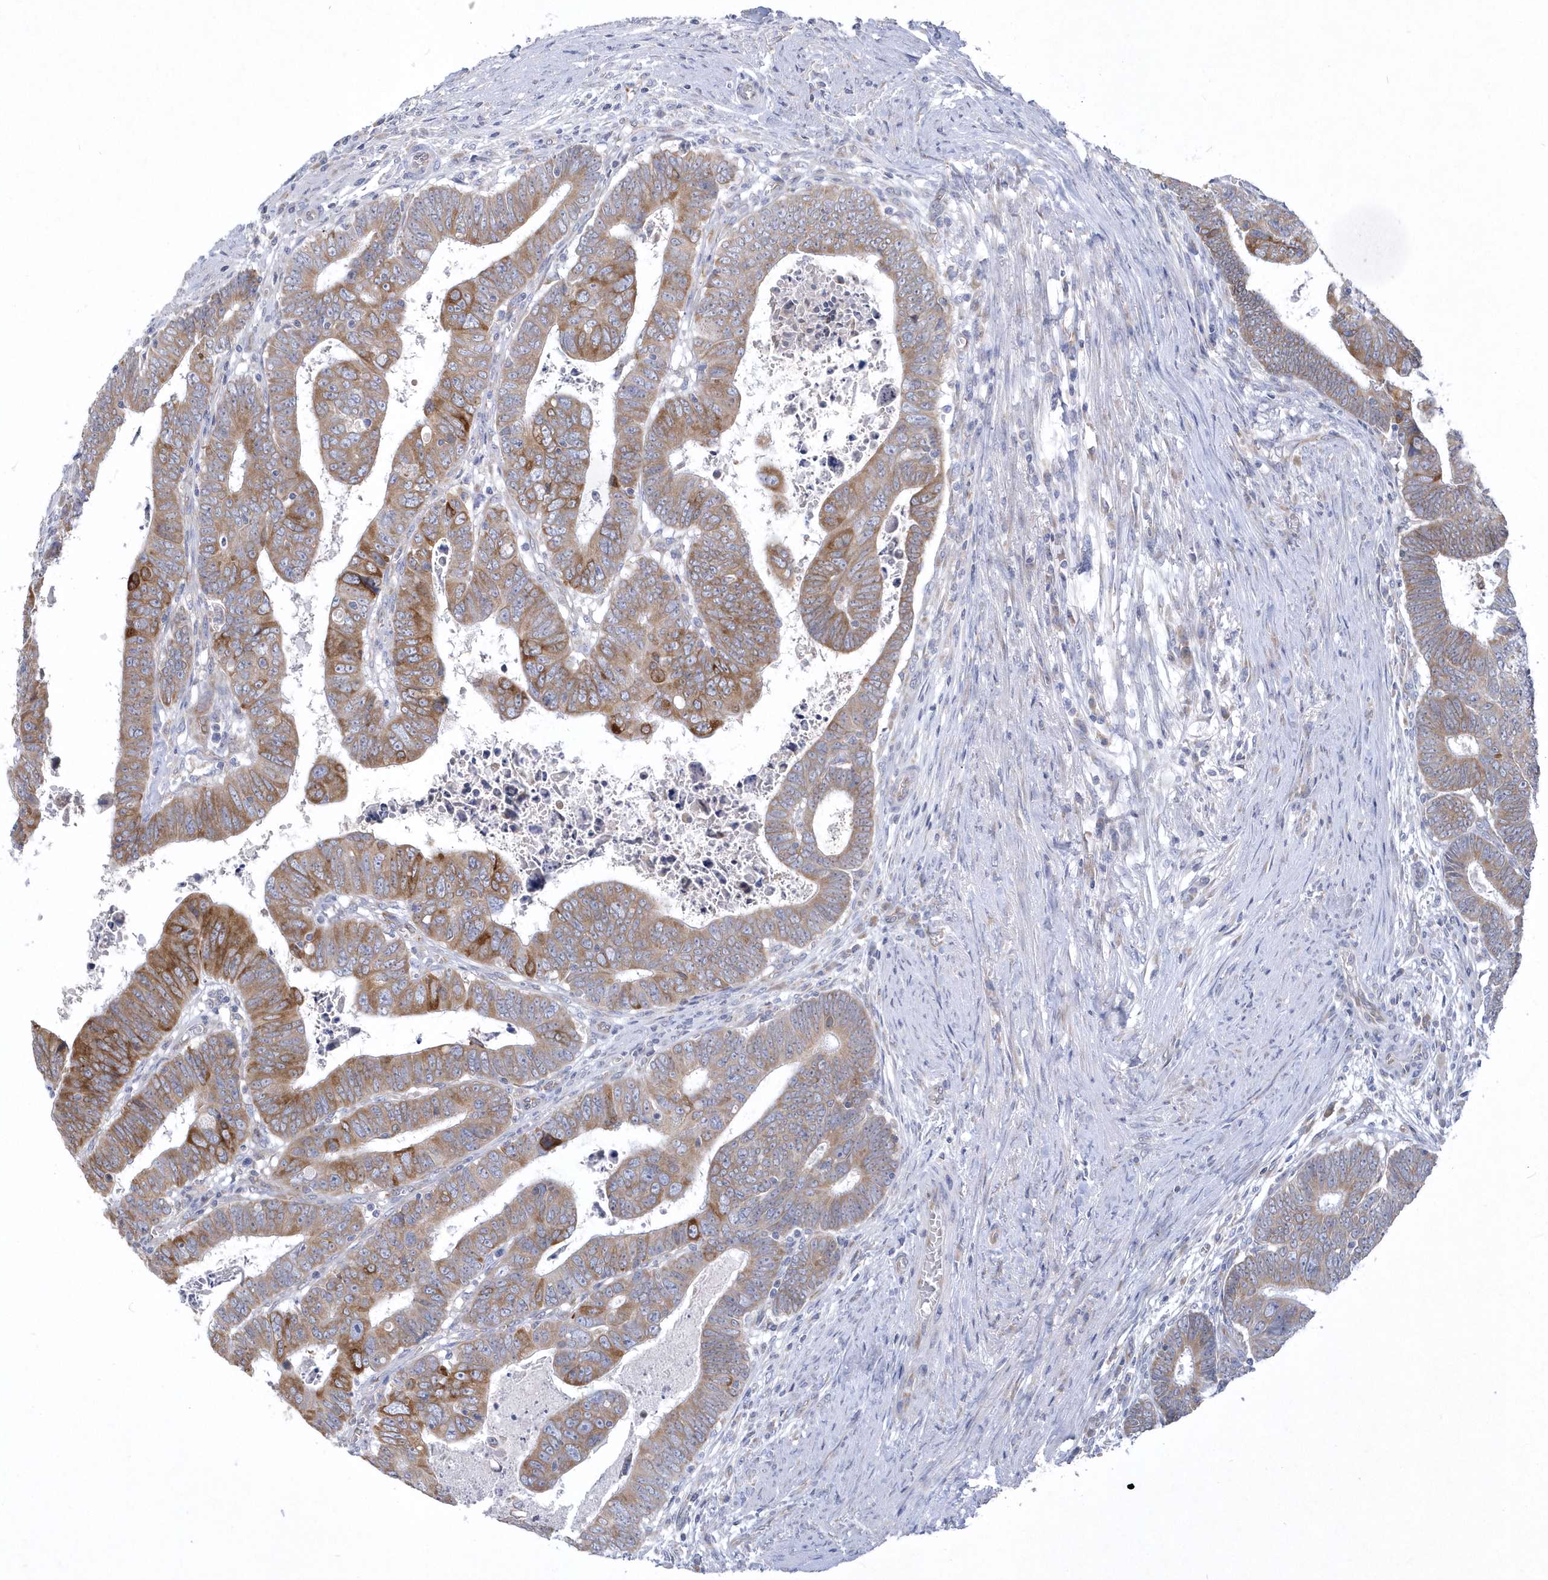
{"staining": {"intensity": "moderate", "quantity": ">75%", "location": "cytoplasmic/membranous"}, "tissue": "colorectal cancer", "cell_type": "Tumor cells", "image_type": "cancer", "snomed": [{"axis": "morphology", "description": "Normal tissue, NOS"}, {"axis": "morphology", "description": "Adenocarcinoma, NOS"}, {"axis": "topography", "description": "Rectum"}], "caption": "Immunohistochemical staining of human colorectal adenocarcinoma exhibits medium levels of moderate cytoplasmic/membranous protein positivity in about >75% of tumor cells.", "gene": "DGAT1", "patient": {"sex": "female", "age": 65}}